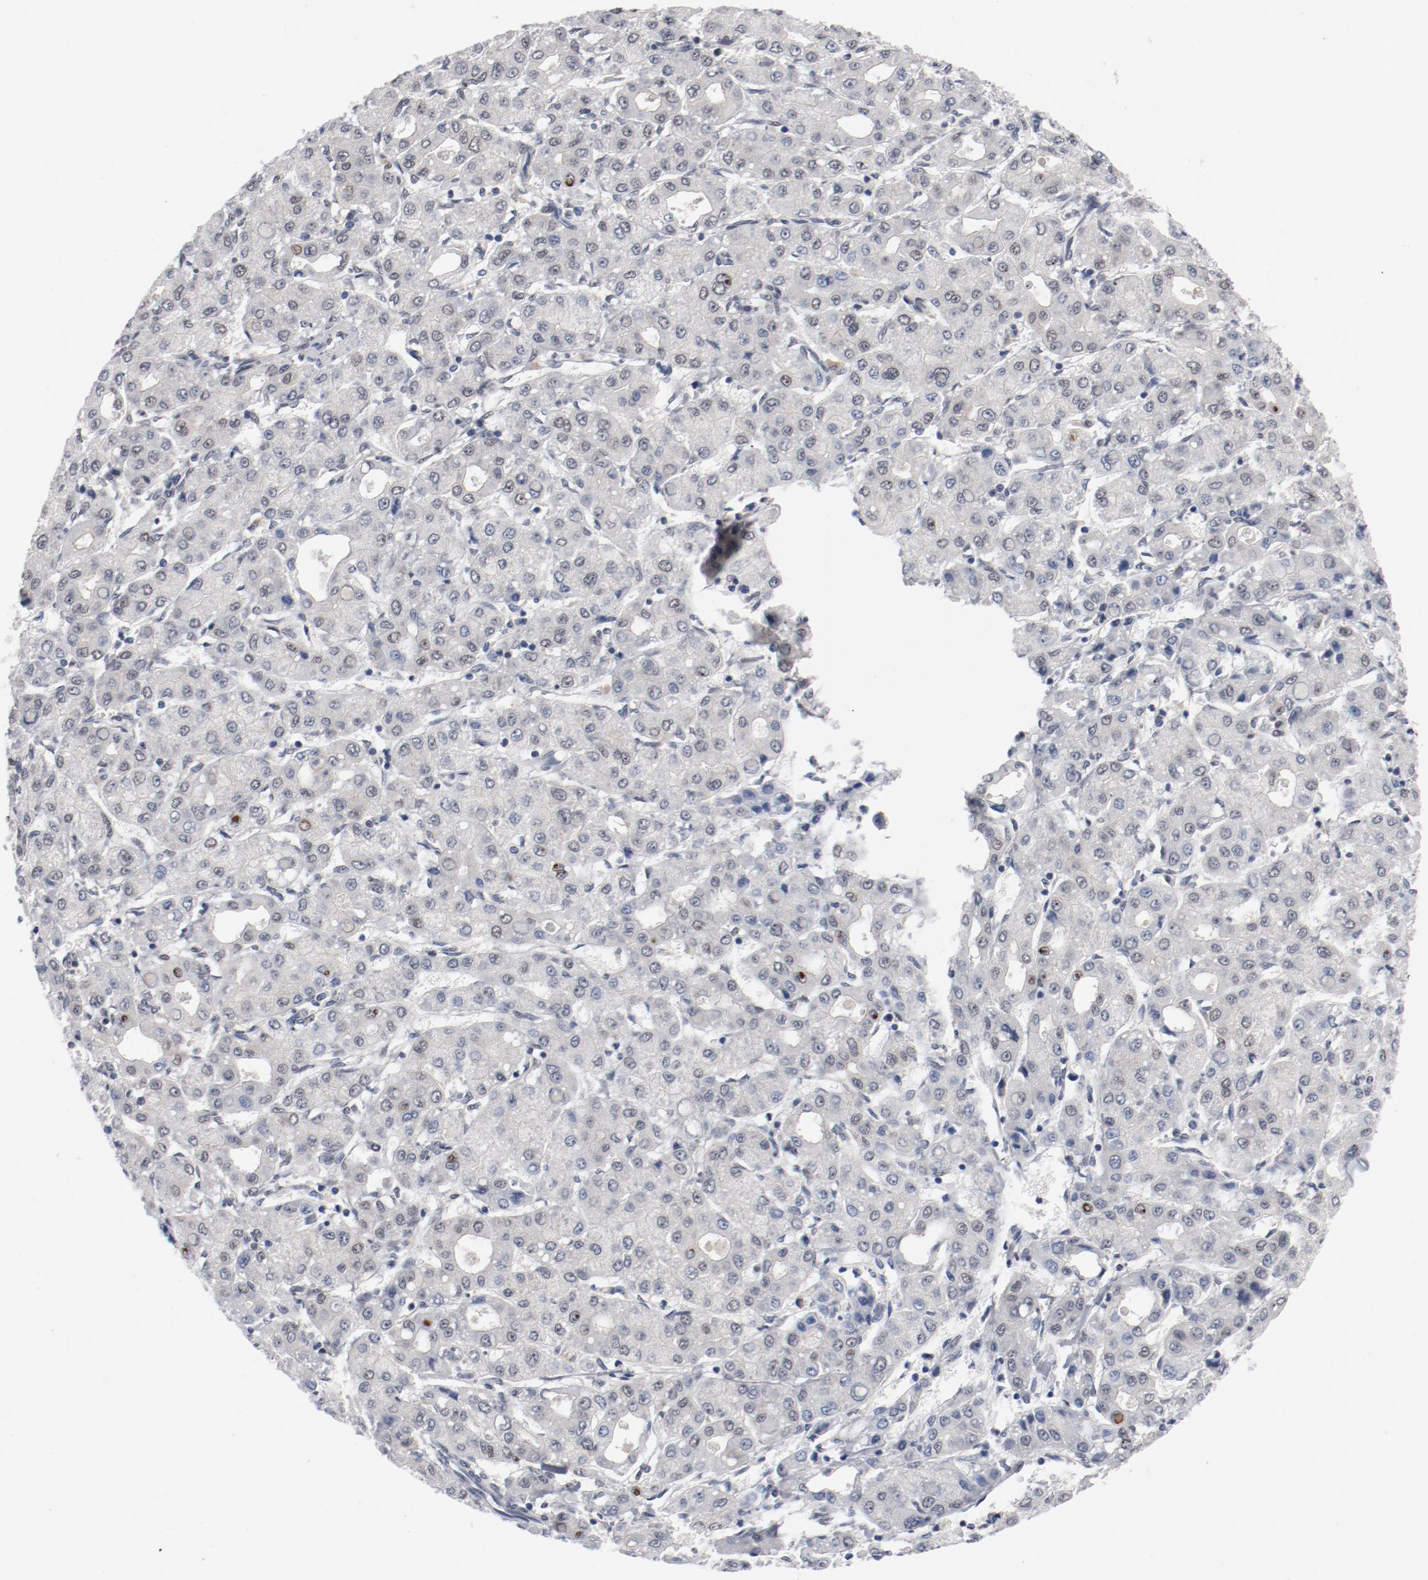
{"staining": {"intensity": "weak", "quantity": ">75%", "location": "nuclear"}, "tissue": "liver cancer", "cell_type": "Tumor cells", "image_type": "cancer", "snomed": [{"axis": "morphology", "description": "Carcinoma, Hepatocellular, NOS"}, {"axis": "topography", "description": "Liver"}], "caption": "Liver cancer (hepatocellular carcinoma) stained for a protein (brown) shows weak nuclear positive staining in approximately >75% of tumor cells.", "gene": "ARNT", "patient": {"sex": "male", "age": 69}}